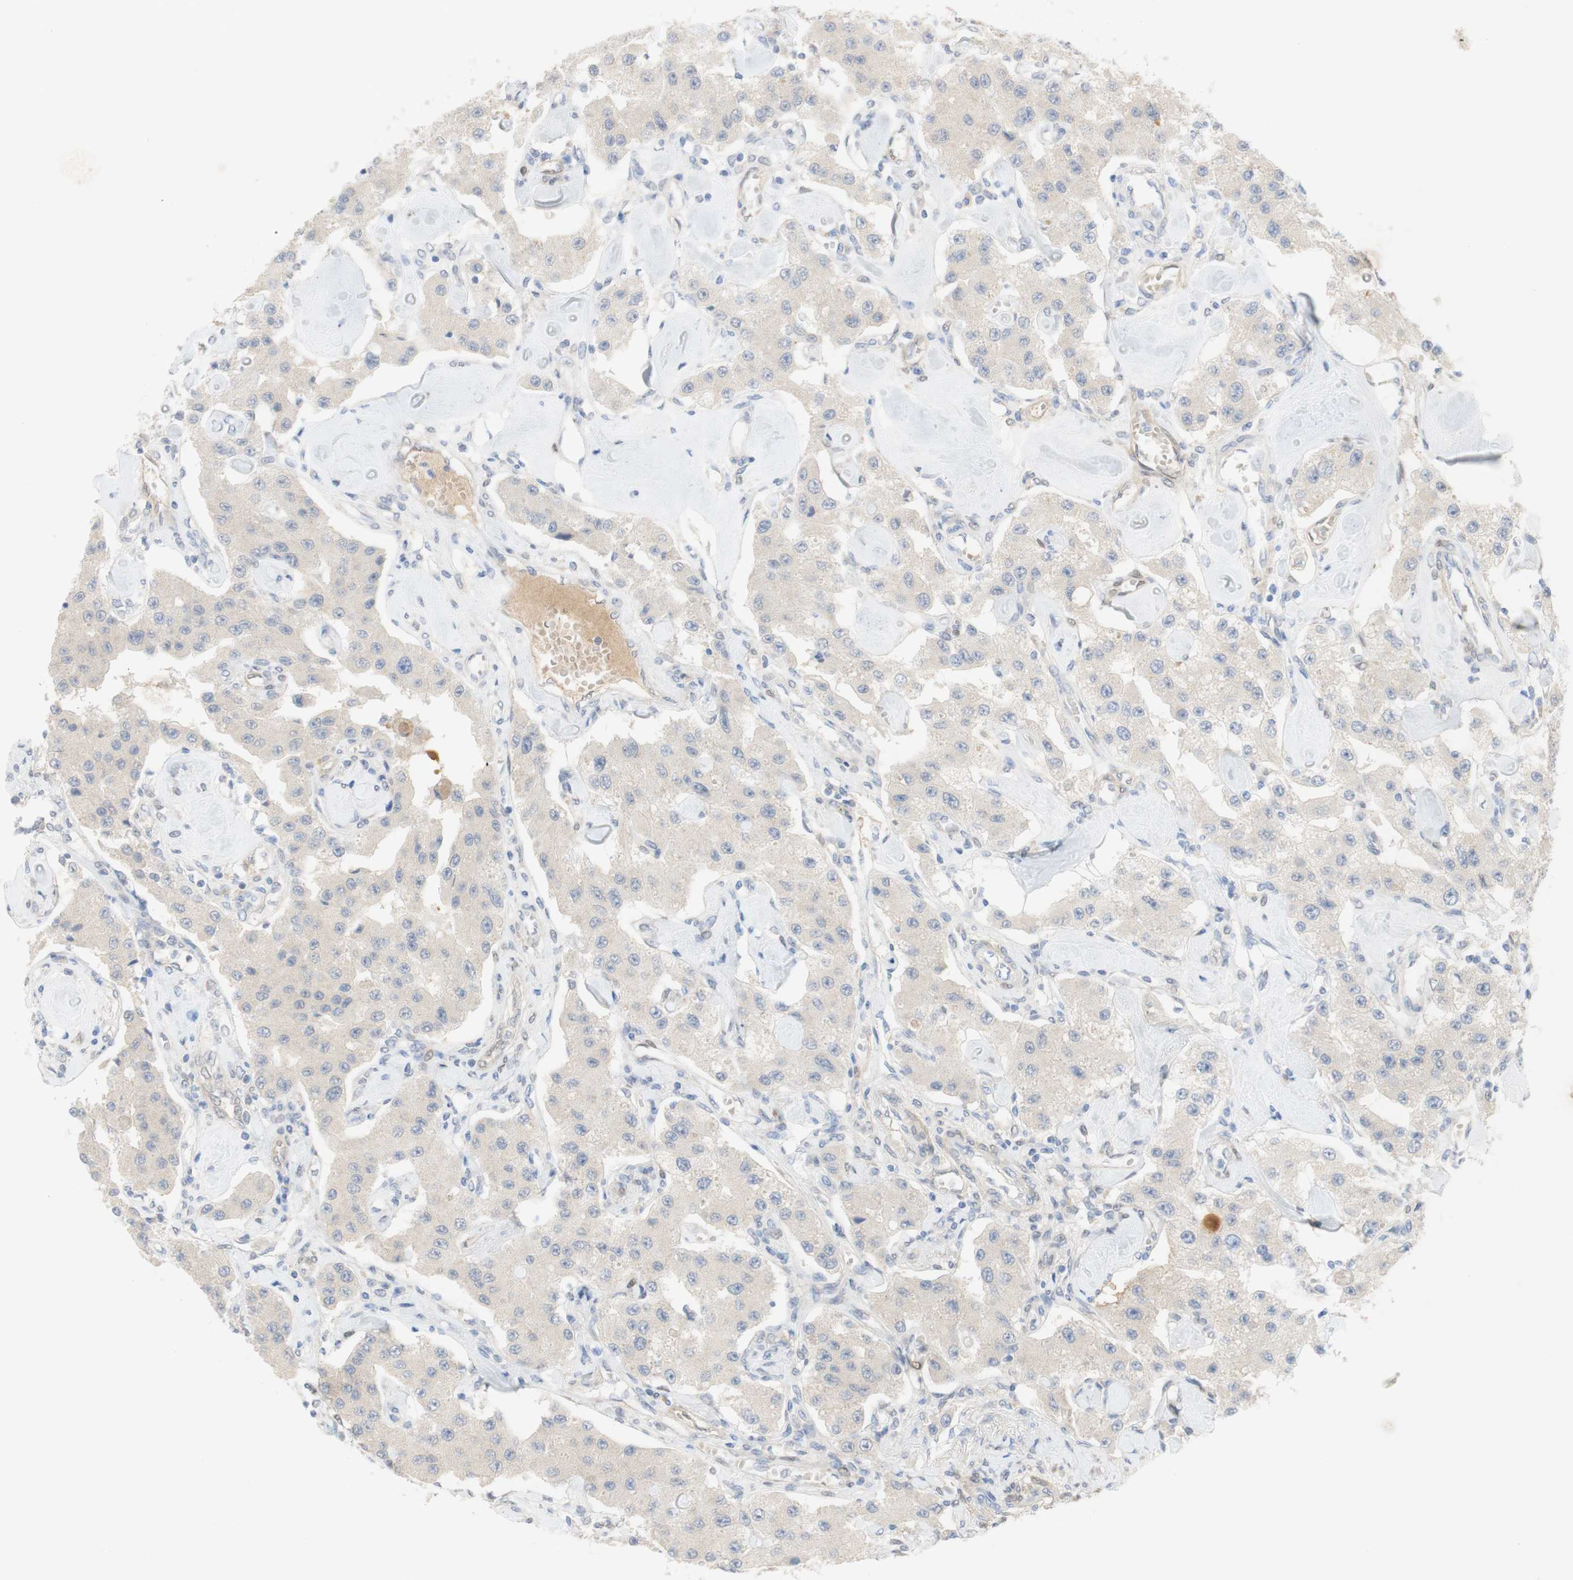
{"staining": {"intensity": "negative", "quantity": "none", "location": "none"}, "tissue": "carcinoid", "cell_type": "Tumor cells", "image_type": "cancer", "snomed": [{"axis": "morphology", "description": "Carcinoid, malignant, NOS"}, {"axis": "topography", "description": "Pancreas"}], "caption": "Photomicrograph shows no significant protein expression in tumor cells of carcinoid. (Stains: DAB (3,3'-diaminobenzidine) IHC with hematoxylin counter stain, Microscopy: brightfield microscopy at high magnification).", "gene": "SELENBP1", "patient": {"sex": "male", "age": 41}}